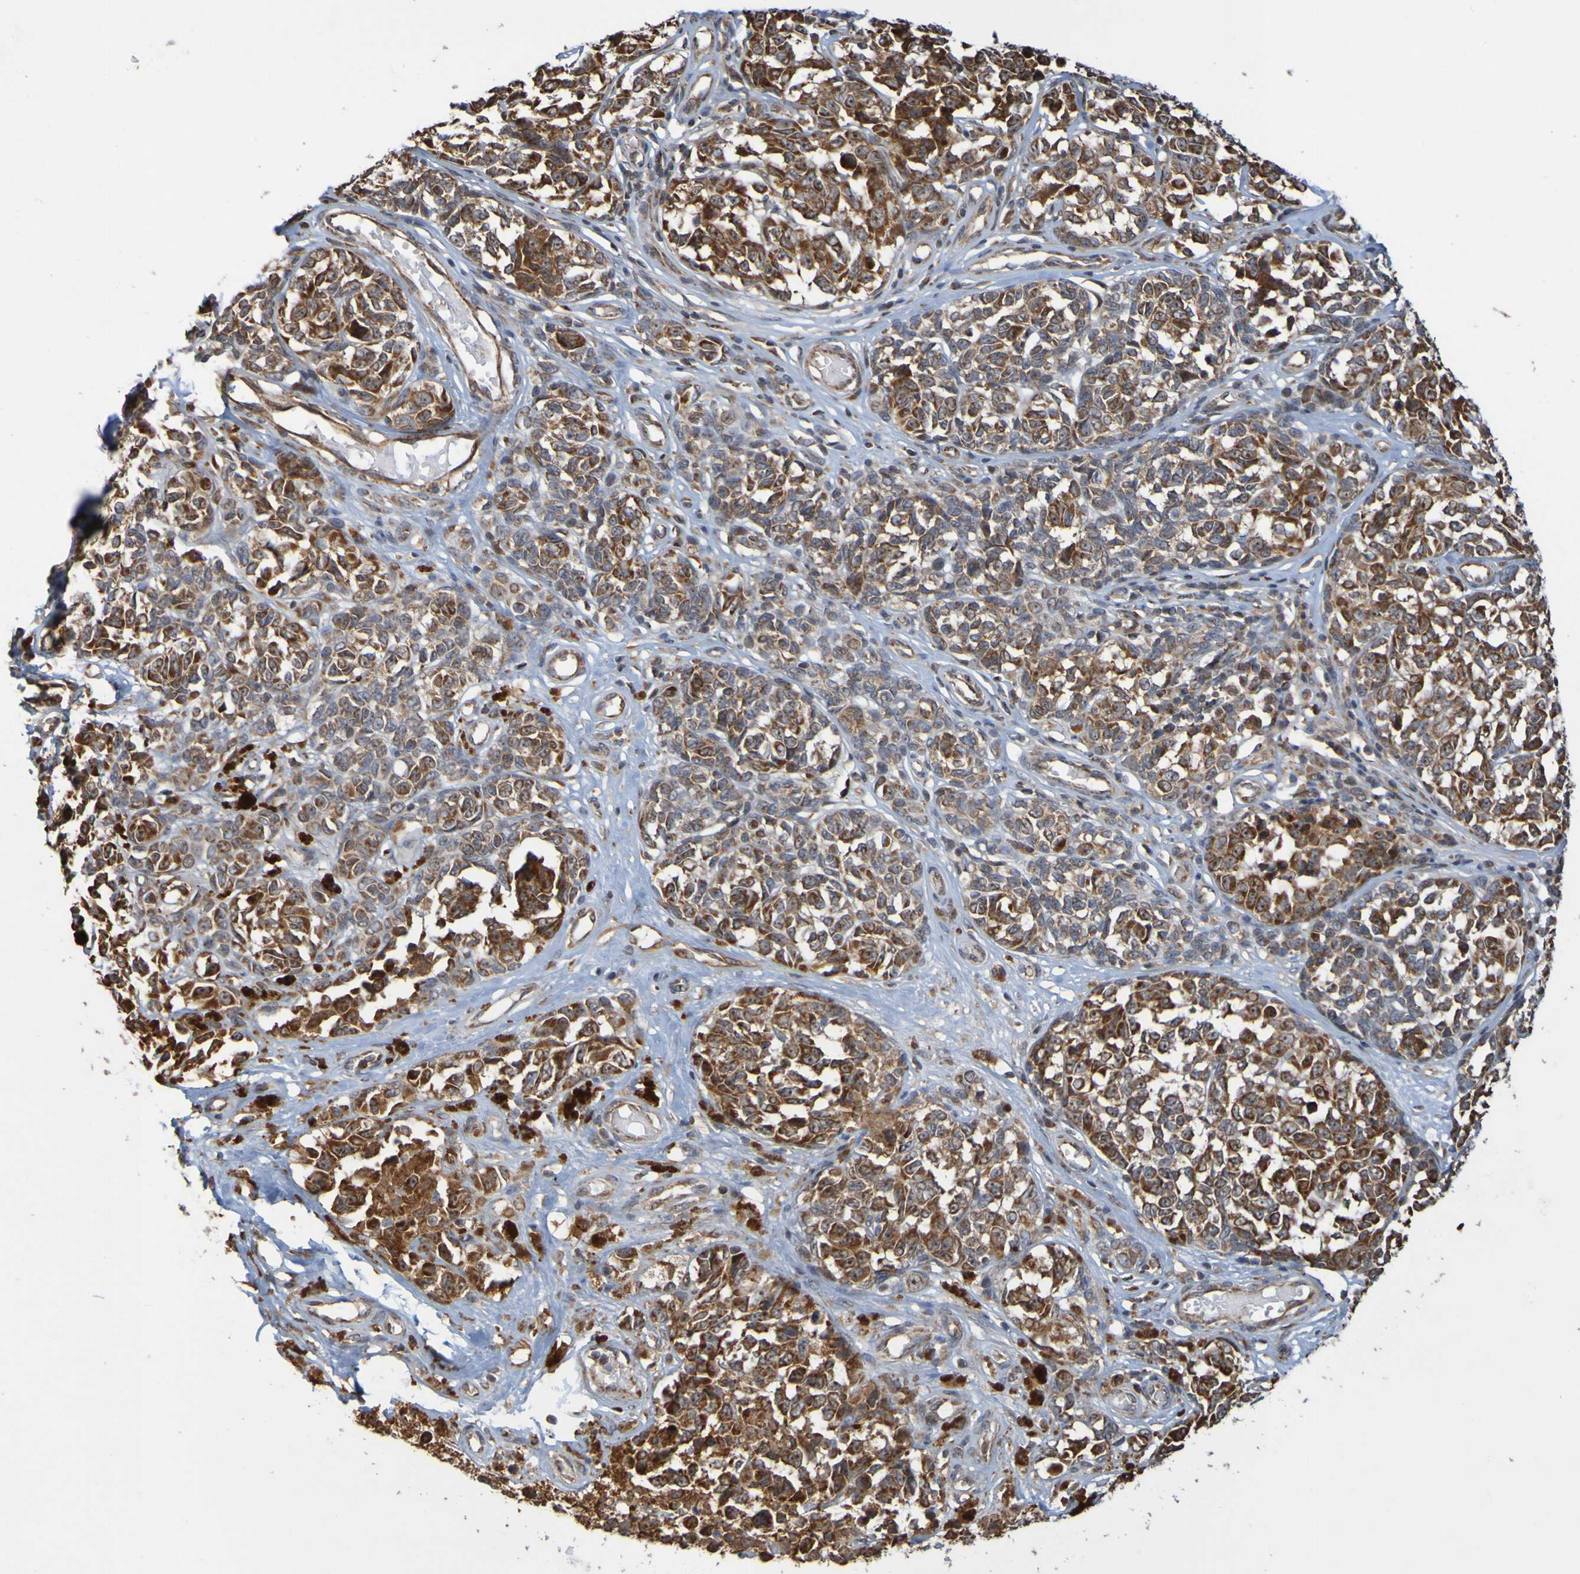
{"staining": {"intensity": "strong", "quantity": ">75%", "location": "cytoplasmic/membranous"}, "tissue": "melanoma", "cell_type": "Tumor cells", "image_type": "cancer", "snomed": [{"axis": "morphology", "description": "Malignant melanoma, NOS"}, {"axis": "topography", "description": "Skin"}], "caption": "An IHC micrograph of tumor tissue is shown. Protein staining in brown shows strong cytoplasmic/membranous positivity in melanoma within tumor cells.", "gene": "TMBIM1", "patient": {"sex": "female", "age": 64}}